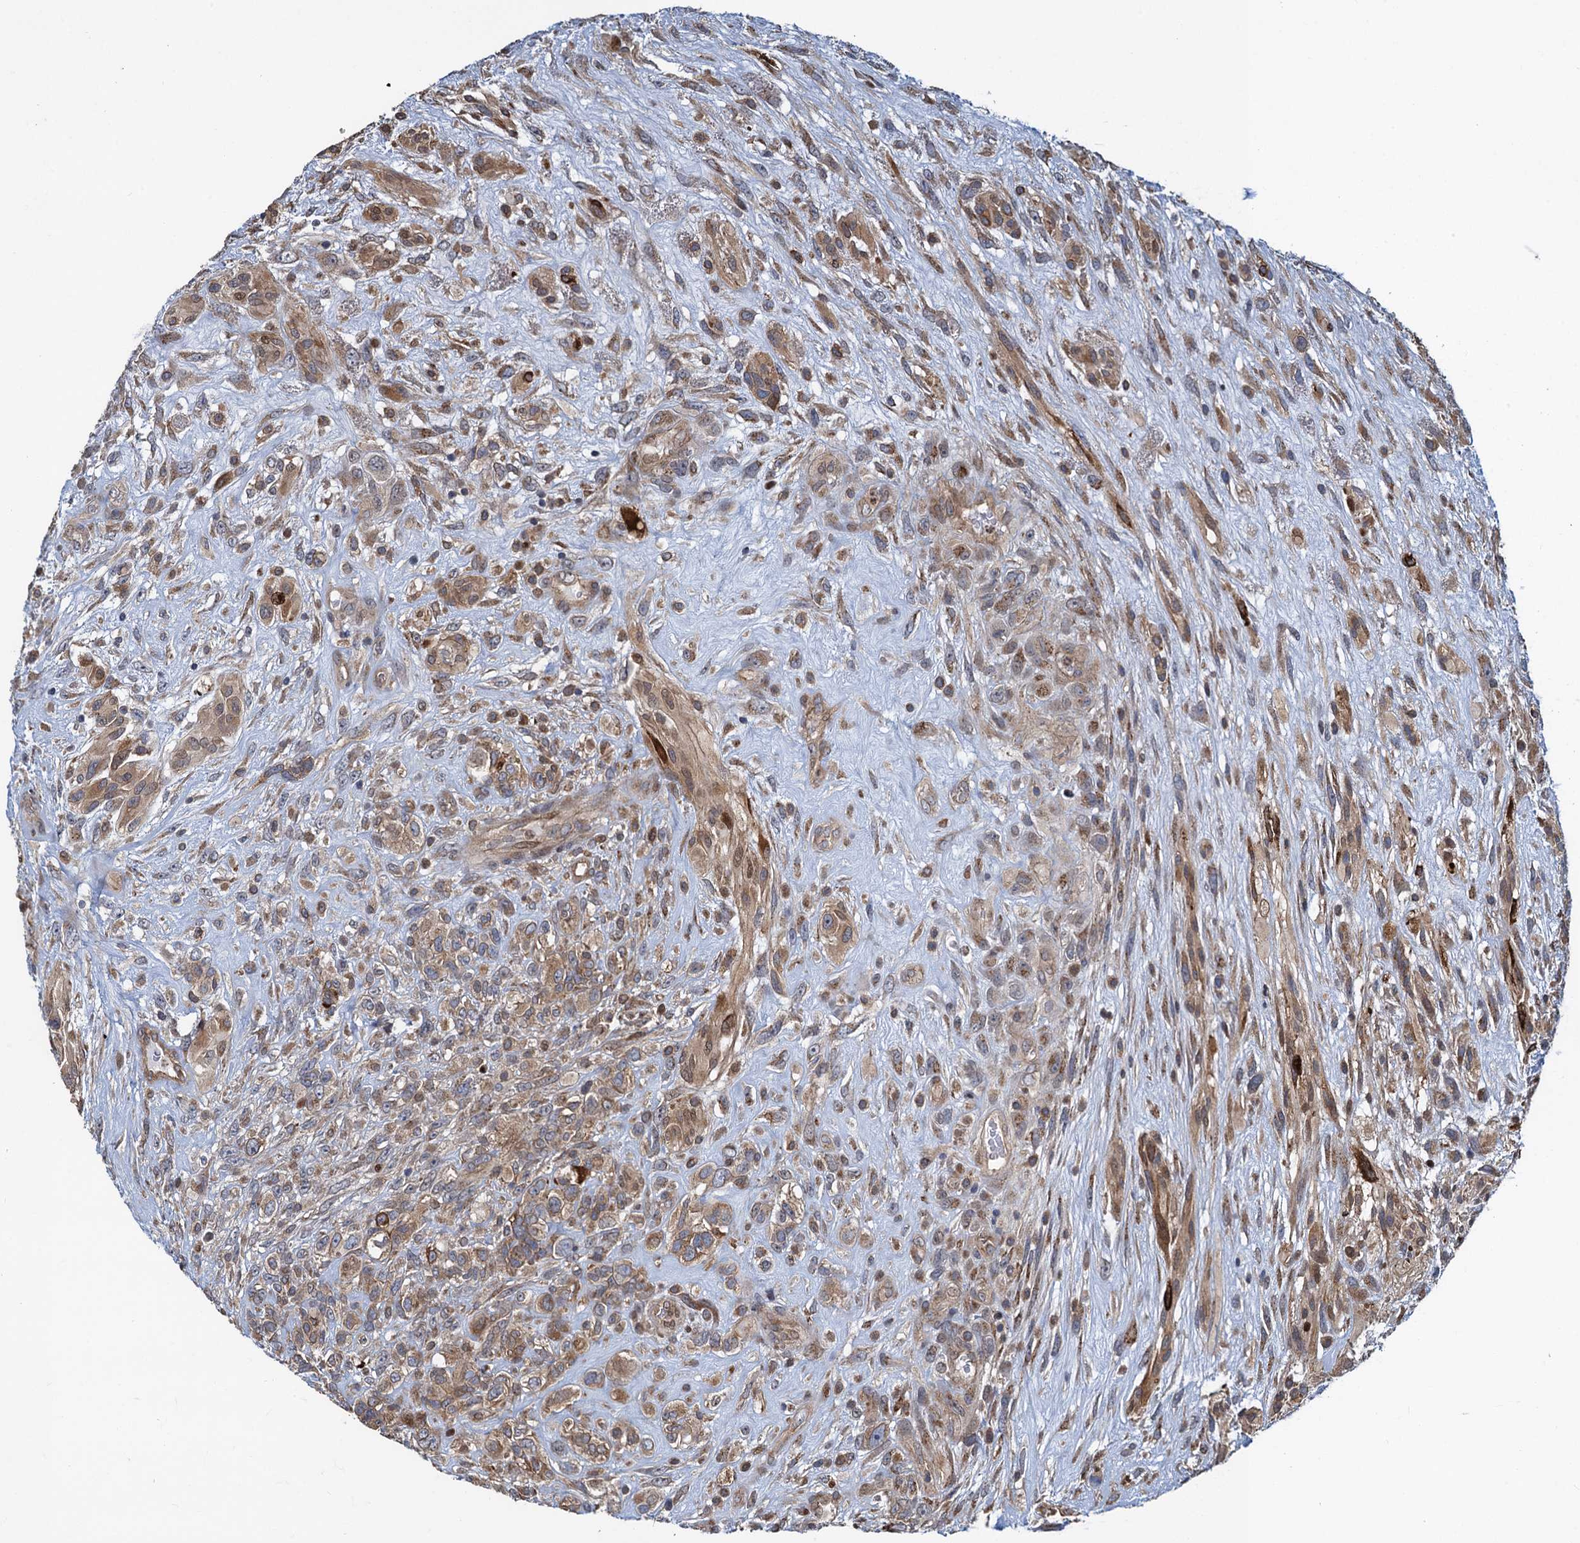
{"staining": {"intensity": "moderate", "quantity": ">75%", "location": "cytoplasmic/membranous,nuclear"}, "tissue": "glioma", "cell_type": "Tumor cells", "image_type": "cancer", "snomed": [{"axis": "morphology", "description": "Glioma, malignant, High grade"}, {"axis": "topography", "description": "Brain"}], "caption": "Immunohistochemistry (IHC) photomicrograph of neoplastic tissue: malignant glioma (high-grade) stained using IHC shows medium levels of moderate protein expression localized specifically in the cytoplasmic/membranous and nuclear of tumor cells, appearing as a cytoplasmic/membranous and nuclear brown color.", "gene": "RNF125", "patient": {"sex": "male", "age": 61}}